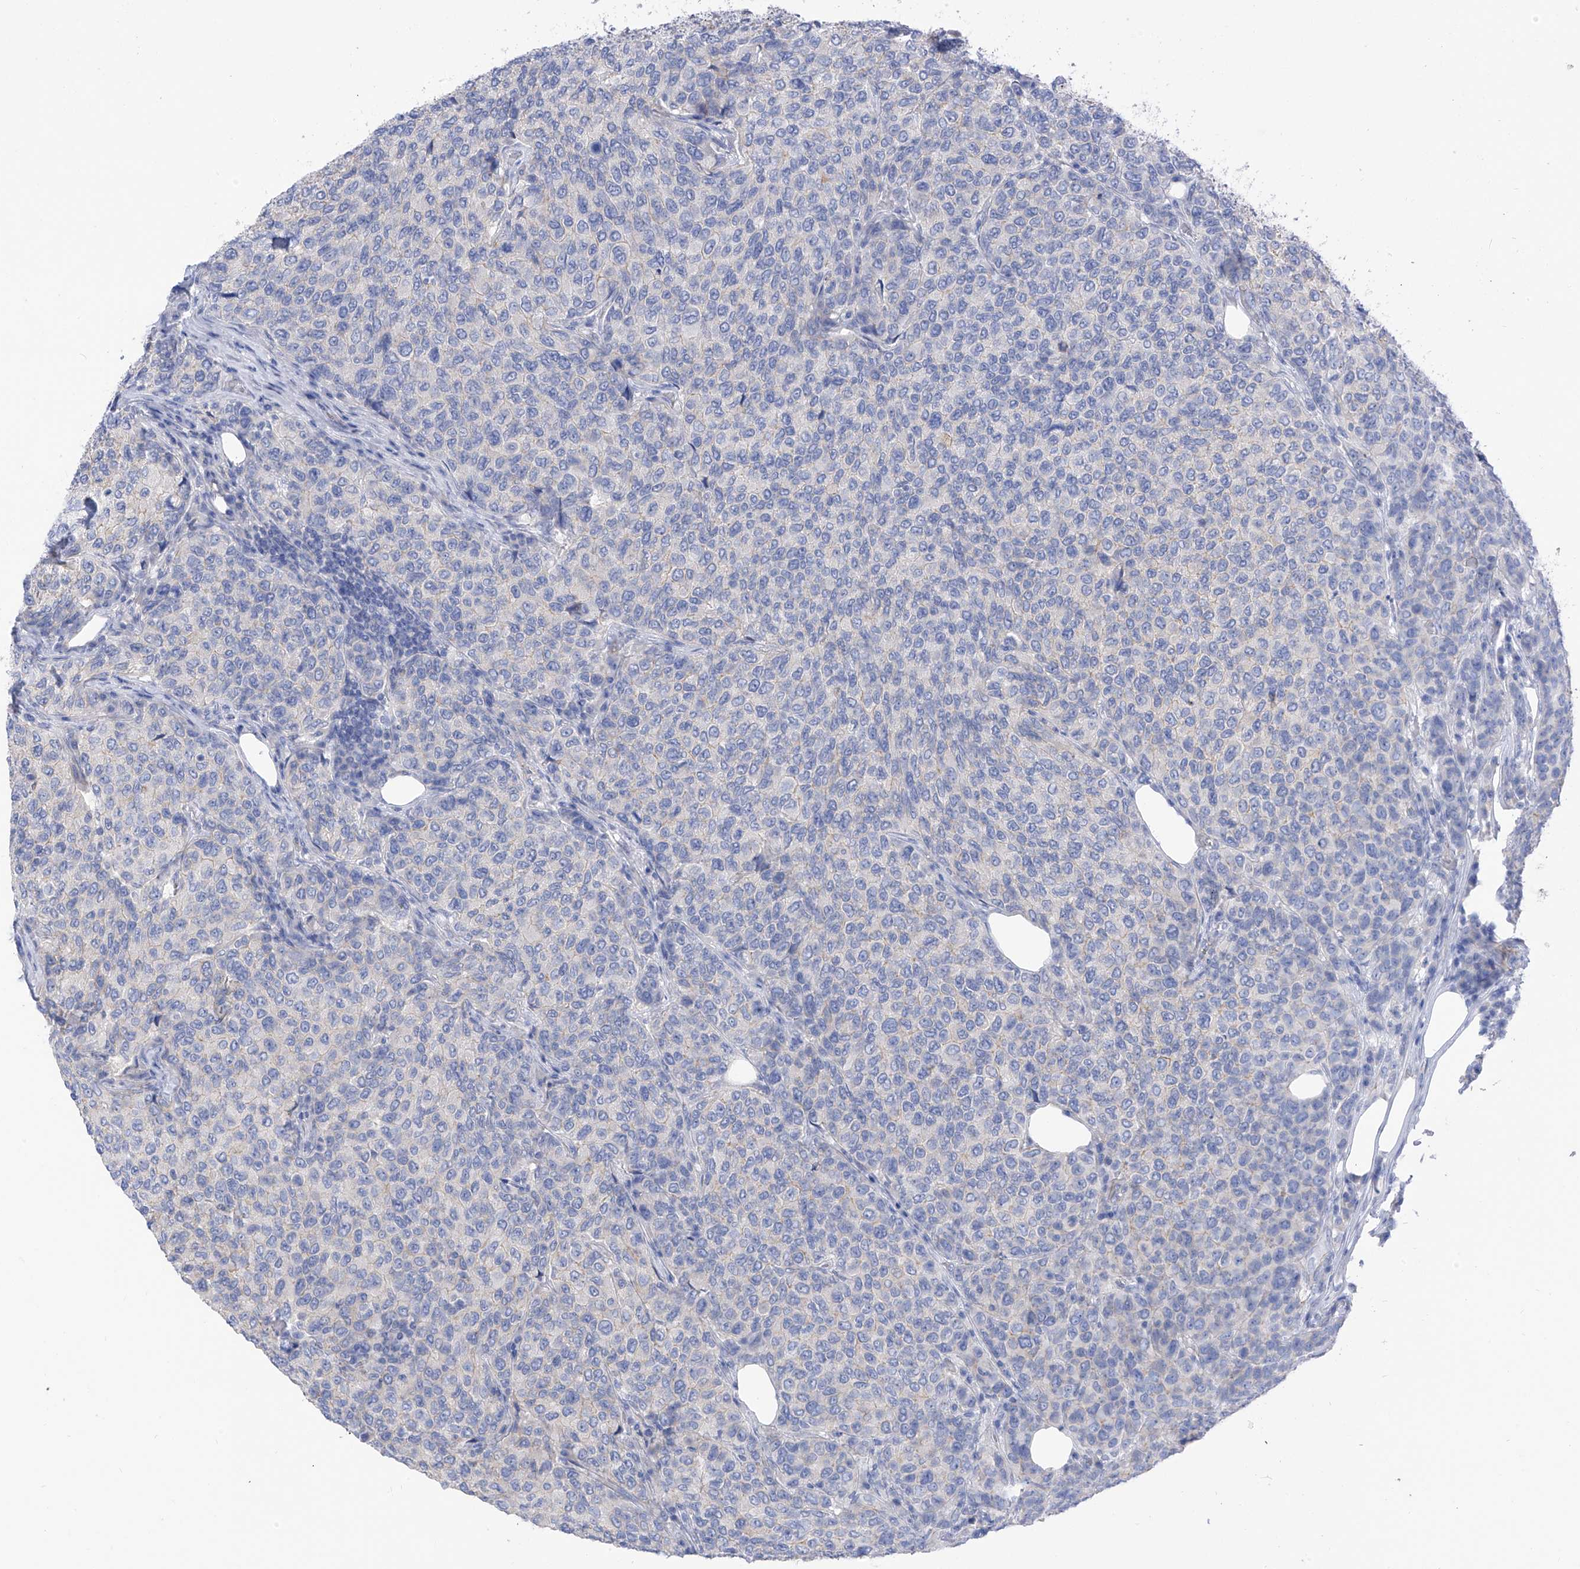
{"staining": {"intensity": "negative", "quantity": "none", "location": "none"}, "tissue": "breast cancer", "cell_type": "Tumor cells", "image_type": "cancer", "snomed": [{"axis": "morphology", "description": "Duct carcinoma"}, {"axis": "topography", "description": "Breast"}], "caption": "Tumor cells are negative for protein expression in human breast cancer (invasive ductal carcinoma). (DAB IHC visualized using brightfield microscopy, high magnification).", "gene": "ITGA9", "patient": {"sex": "female", "age": 55}}